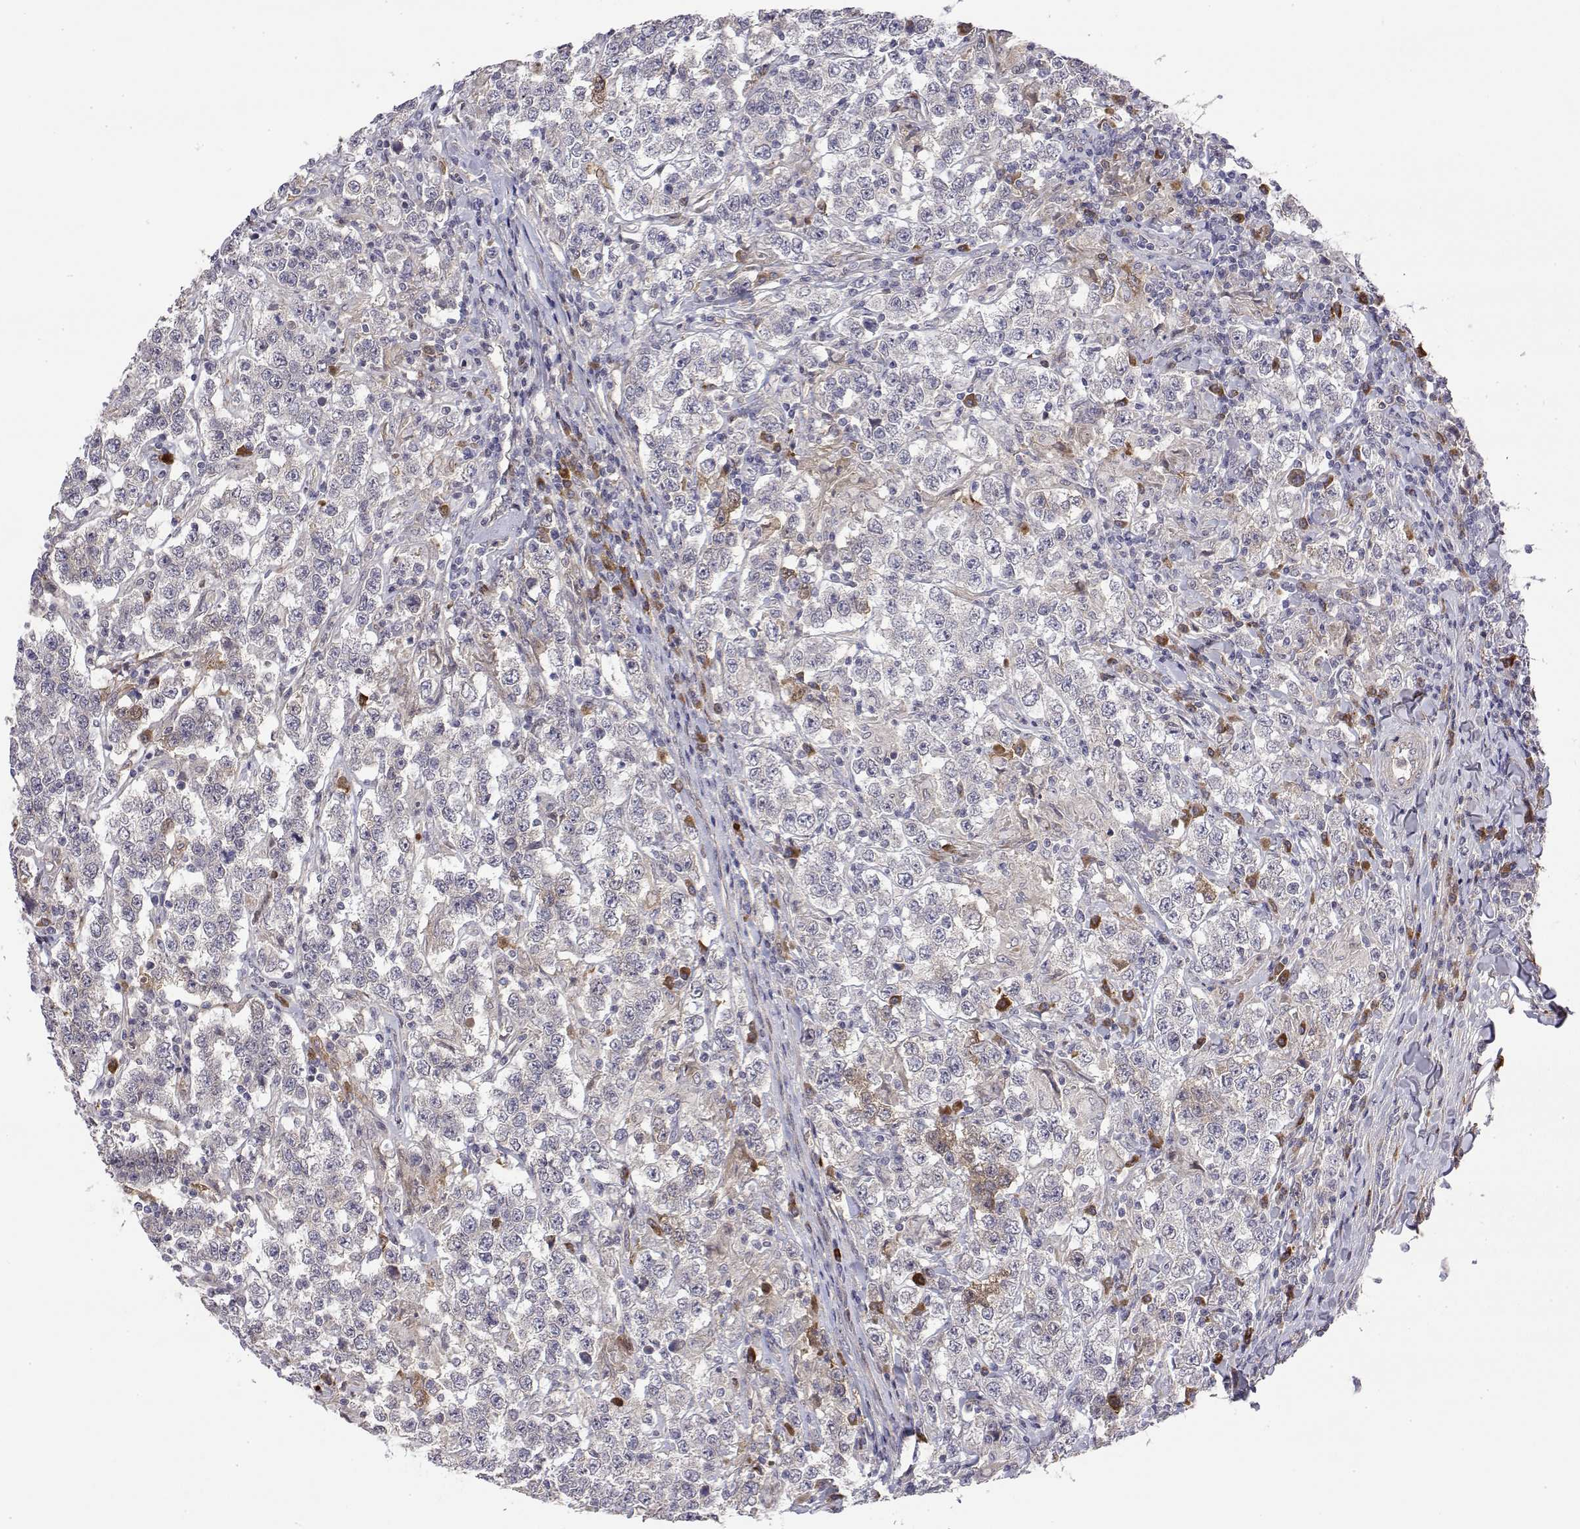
{"staining": {"intensity": "negative", "quantity": "none", "location": "none"}, "tissue": "testis cancer", "cell_type": "Tumor cells", "image_type": "cancer", "snomed": [{"axis": "morphology", "description": "Seminoma, NOS"}, {"axis": "morphology", "description": "Carcinoma, Embryonal, NOS"}, {"axis": "topography", "description": "Testis"}], "caption": "Image shows no significant protein staining in tumor cells of embryonal carcinoma (testis).", "gene": "IGFBP4", "patient": {"sex": "male", "age": 41}}